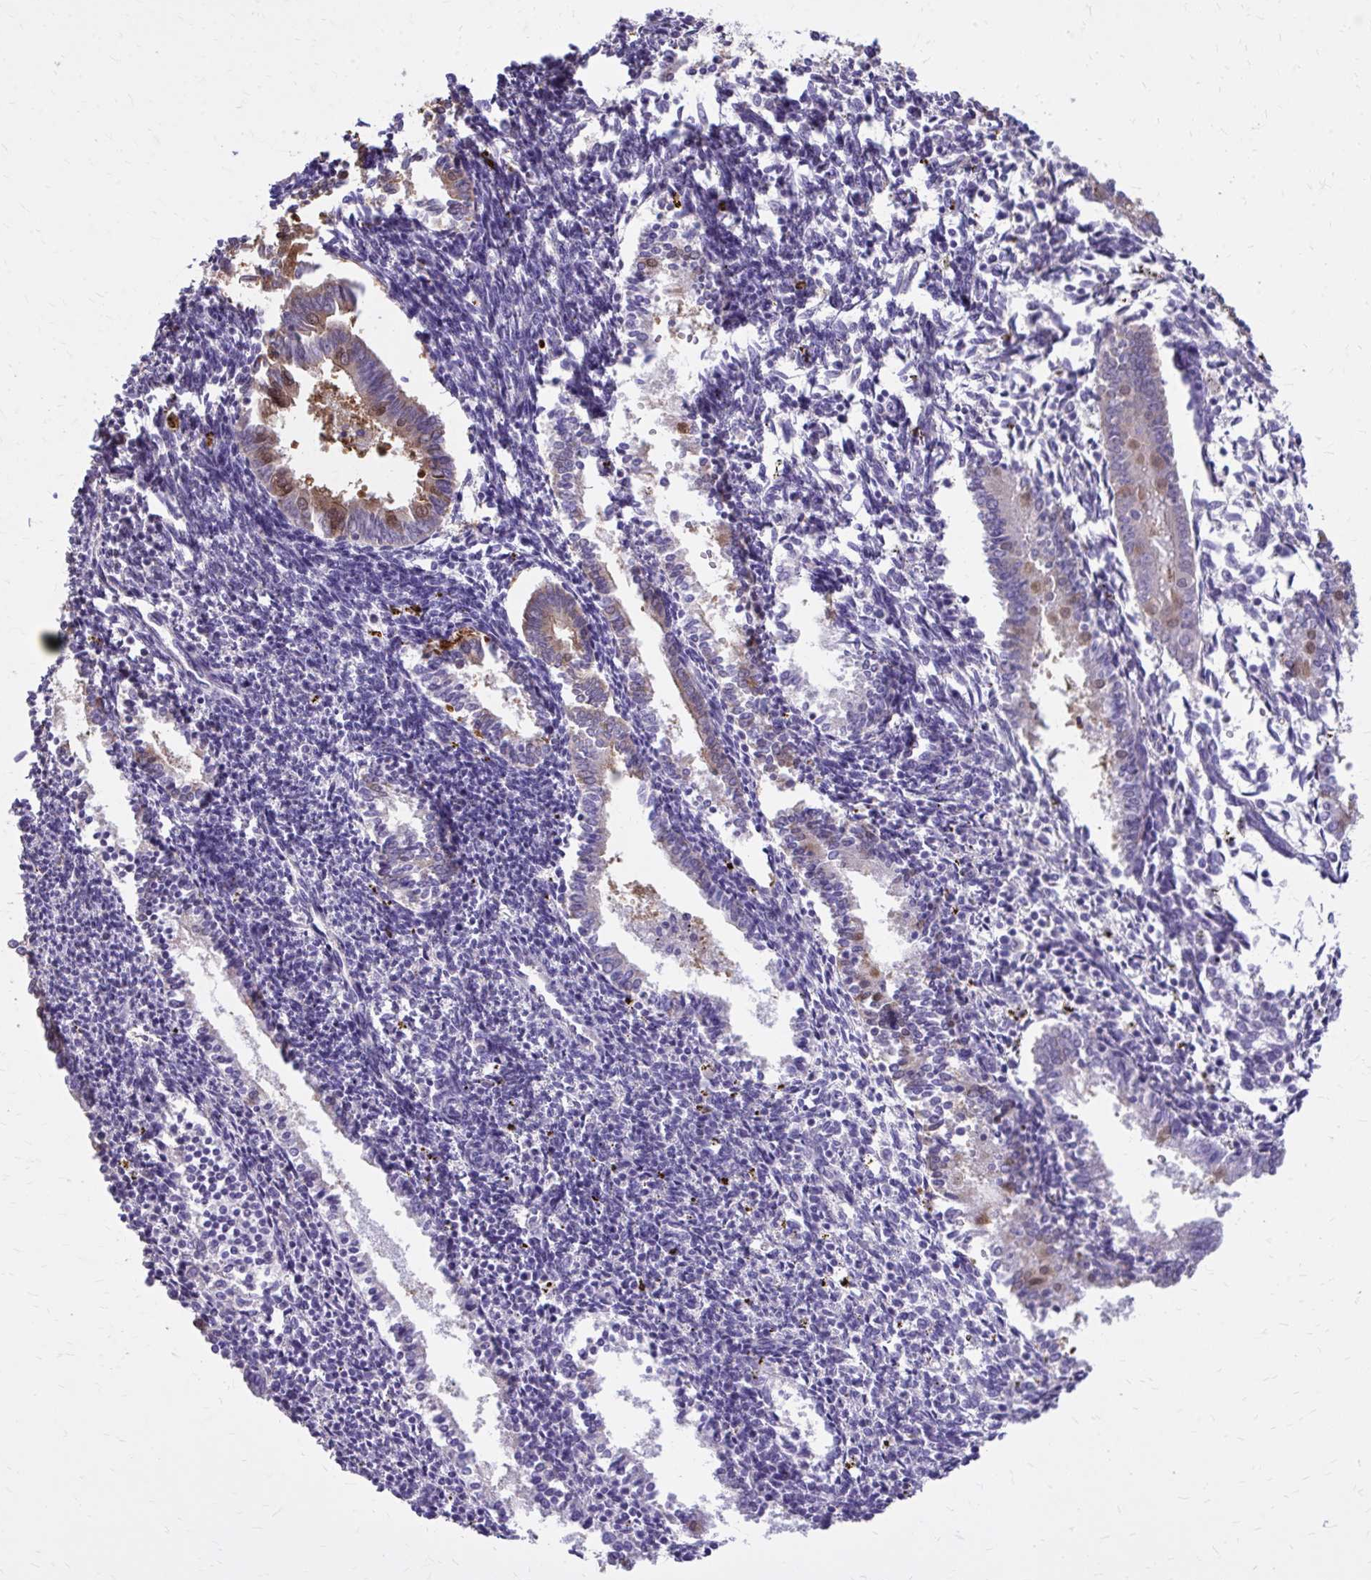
{"staining": {"intensity": "negative", "quantity": "none", "location": "none"}, "tissue": "endometrium", "cell_type": "Cells in endometrial stroma", "image_type": "normal", "snomed": [{"axis": "morphology", "description": "Normal tissue, NOS"}, {"axis": "topography", "description": "Endometrium"}], "caption": "This is an immunohistochemistry (IHC) photomicrograph of normal endometrium. There is no positivity in cells in endometrial stroma.", "gene": "EPB41L1", "patient": {"sex": "female", "age": 41}}